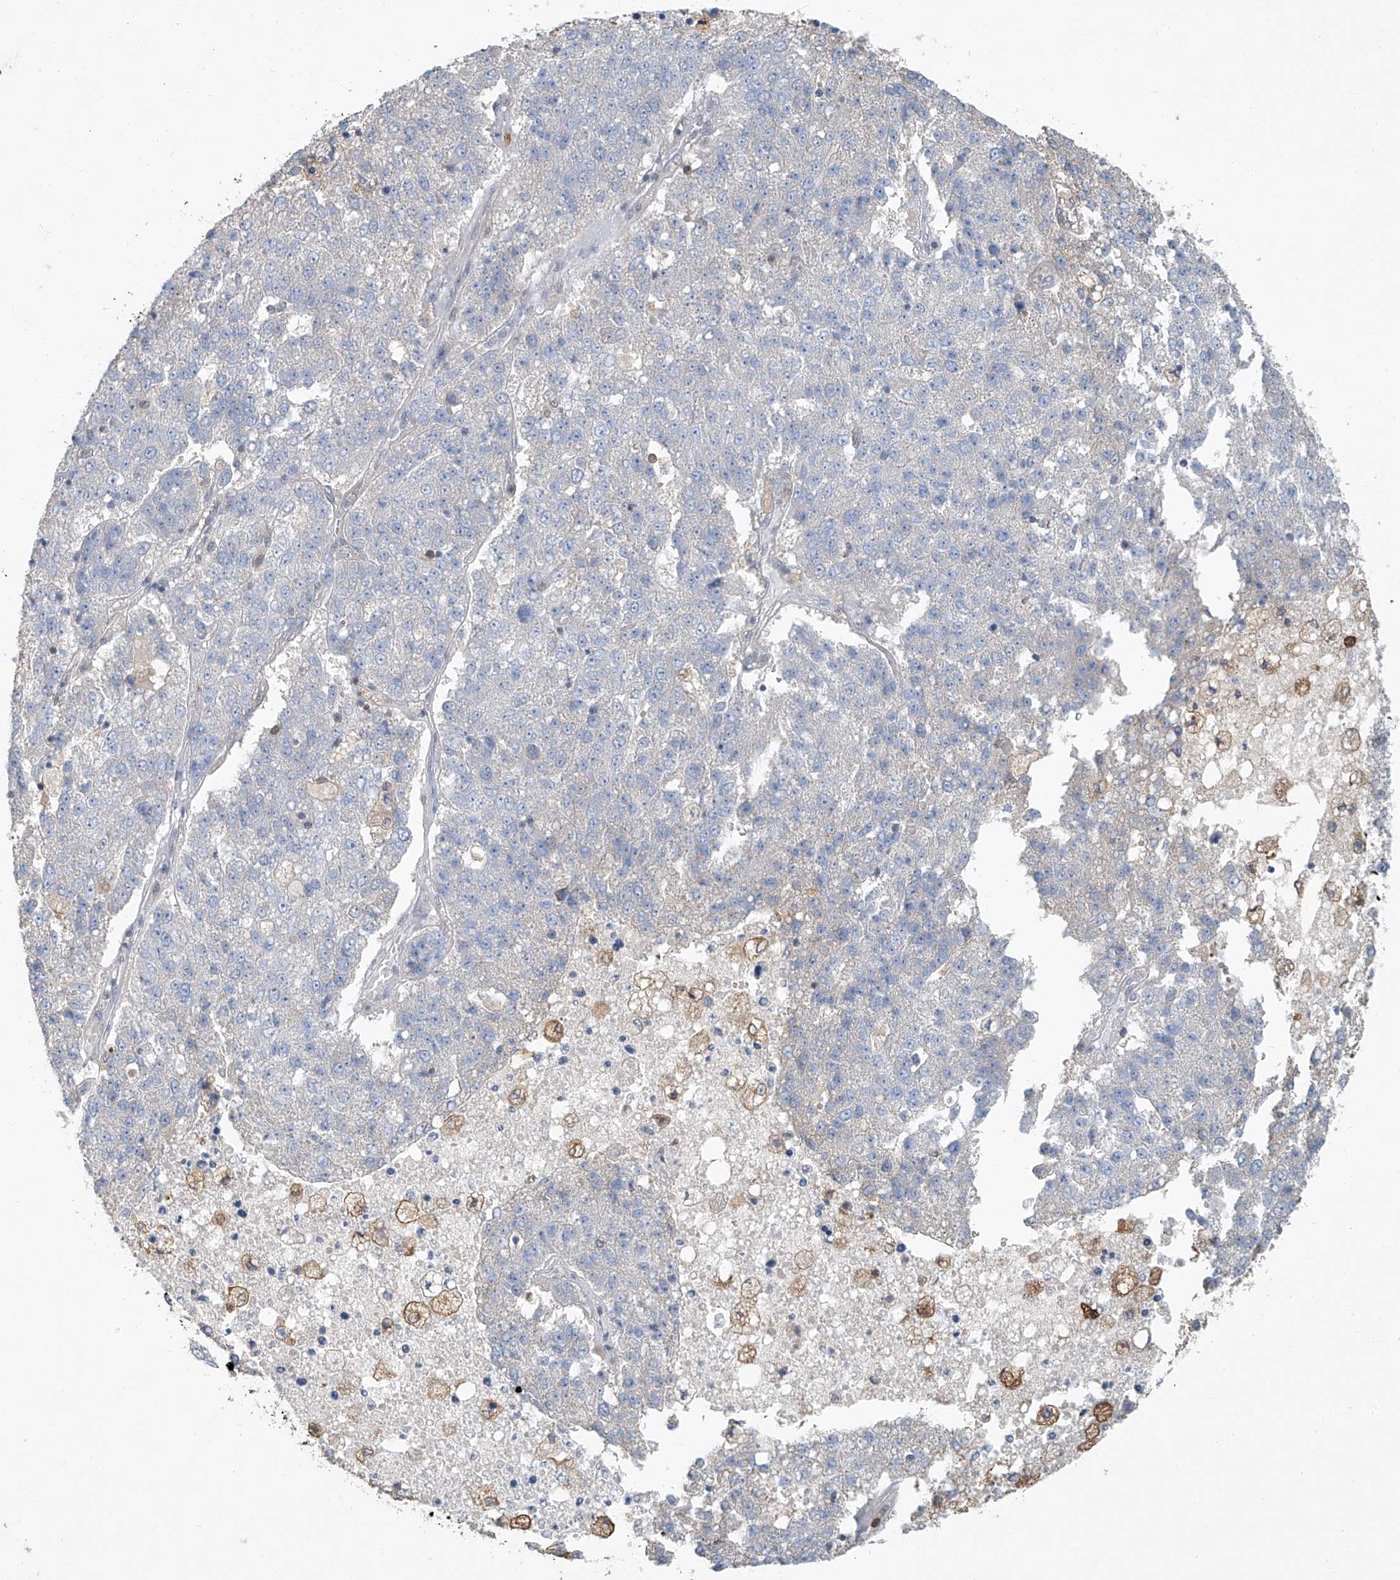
{"staining": {"intensity": "negative", "quantity": "none", "location": "none"}, "tissue": "pancreatic cancer", "cell_type": "Tumor cells", "image_type": "cancer", "snomed": [{"axis": "morphology", "description": "Adenocarcinoma, NOS"}, {"axis": "topography", "description": "Pancreas"}], "caption": "Human pancreatic adenocarcinoma stained for a protein using immunohistochemistry (IHC) reveals no expression in tumor cells.", "gene": "TAF8", "patient": {"sex": "female", "age": 61}}